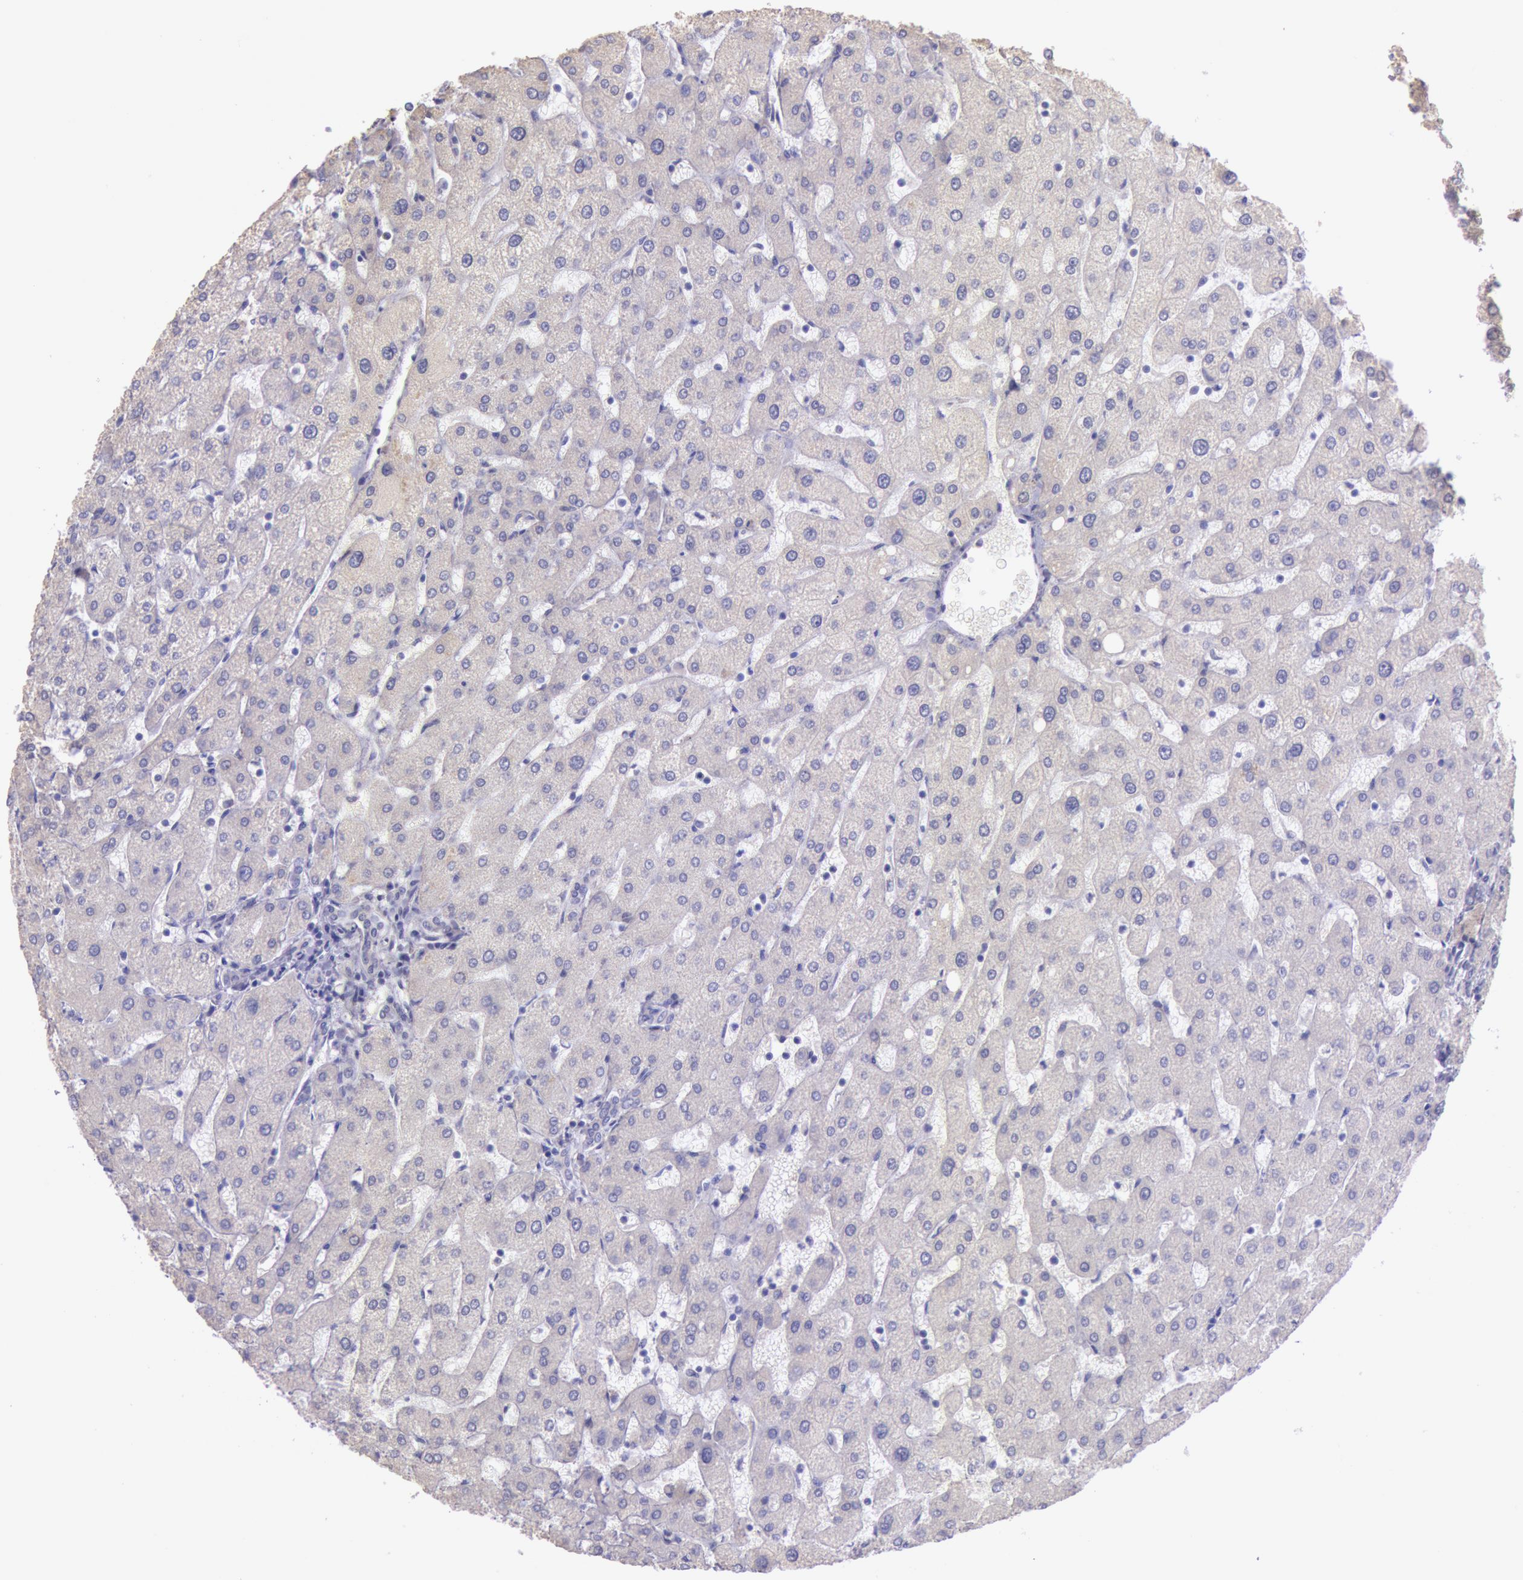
{"staining": {"intensity": "negative", "quantity": "none", "location": "none"}, "tissue": "liver", "cell_type": "Cholangiocytes", "image_type": "normal", "snomed": [{"axis": "morphology", "description": "Normal tissue, NOS"}, {"axis": "topography", "description": "Liver"}], "caption": "The IHC micrograph has no significant expression in cholangiocytes of liver.", "gene": "MYH1", "patient": {"sex": "male", "age": 67}}